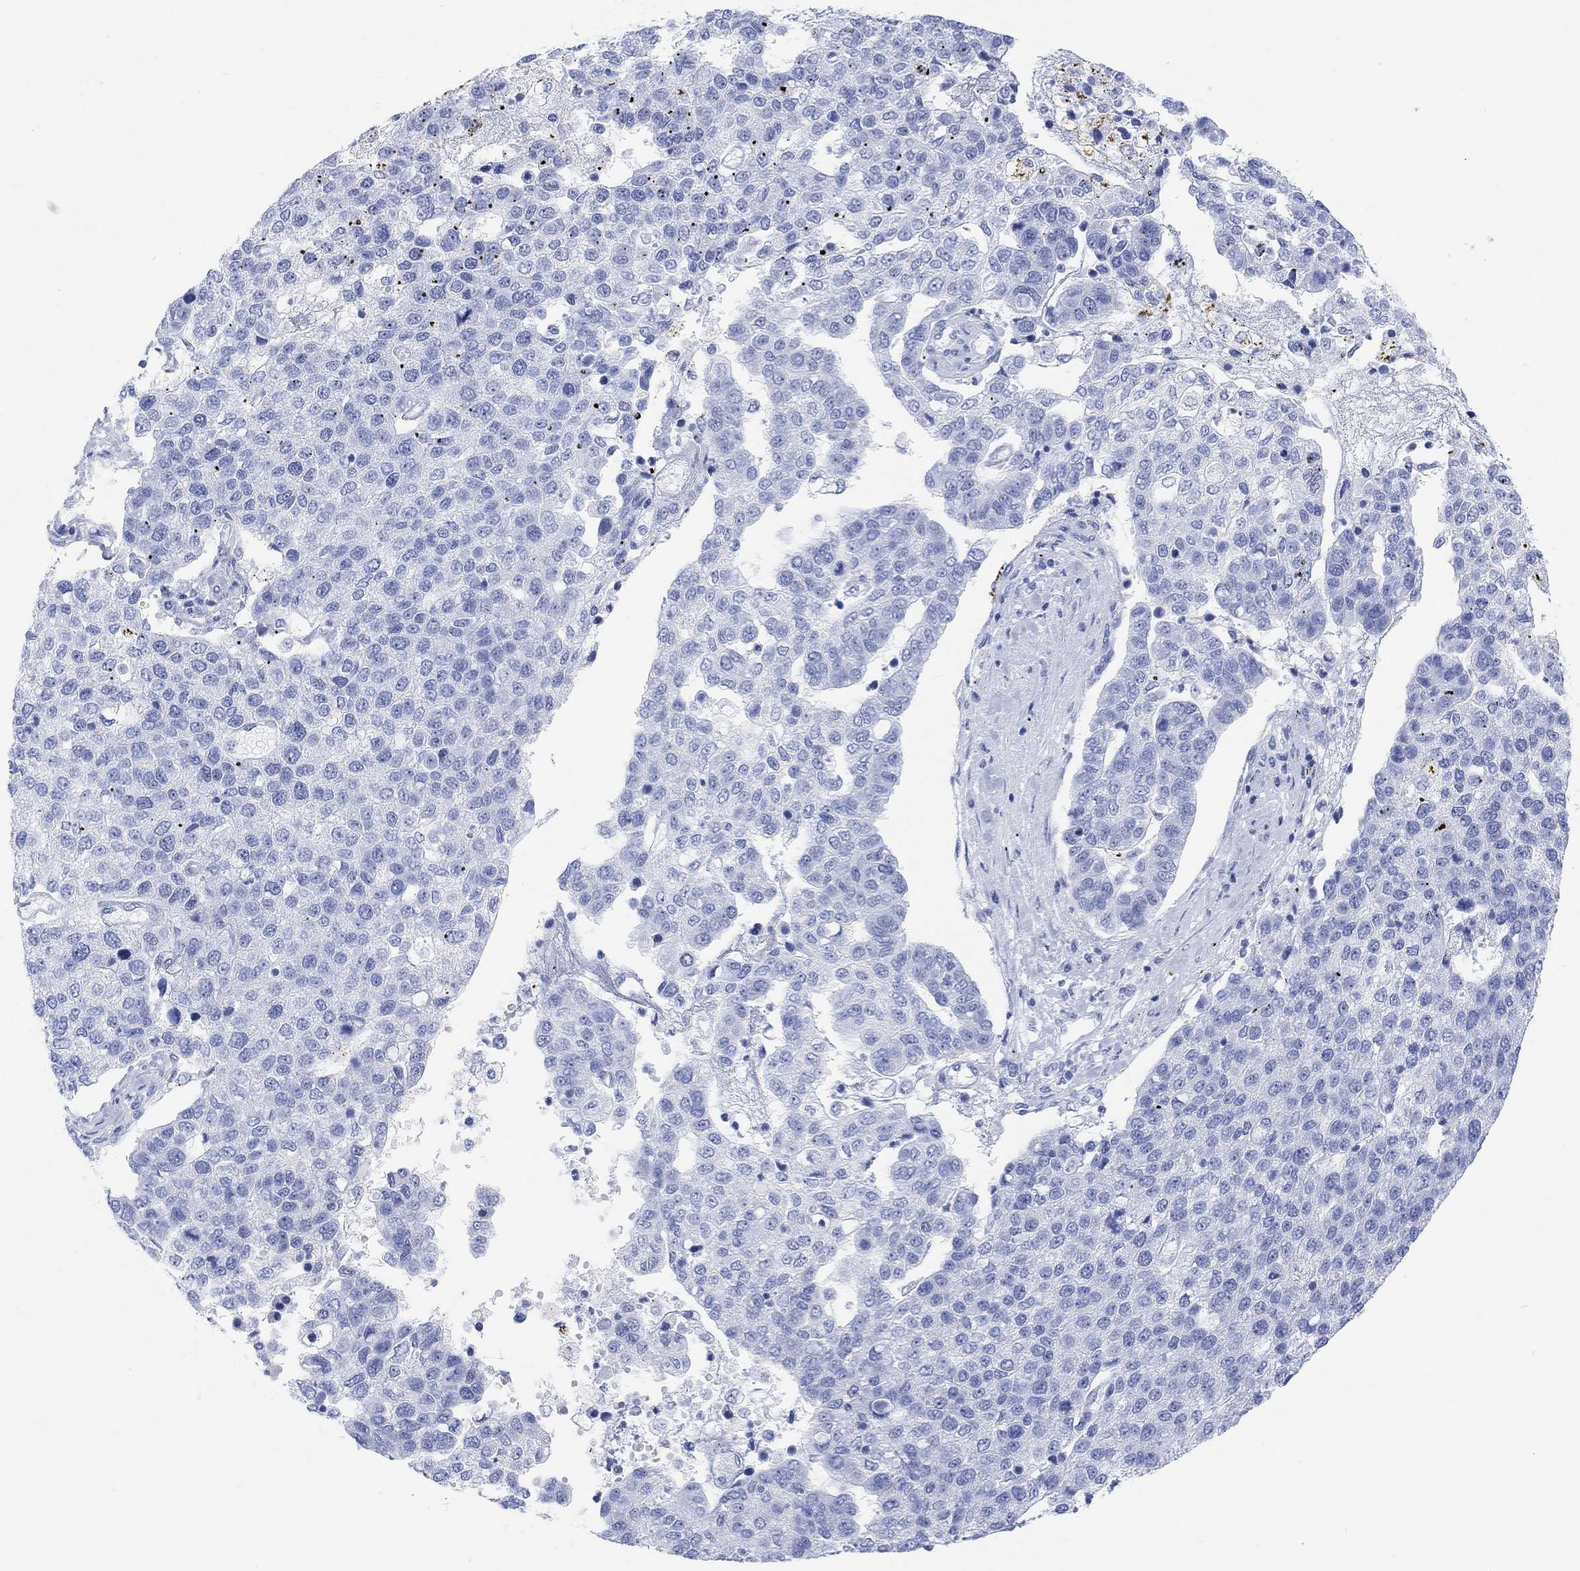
{"staining": {"intensity": "negative", "quantity": "none", "location": "none"}, "tissue": "pancreatic cancer", "cell_type": "Tumor cells", "image_type": "cancer", "snomed": [{"axis": "morphology", "description": "Adenocarcinoma, NOS"}, {"axis": "topography", "description": "Pancreas"}], "caption": "DAB (3,3'-diaminobenzidine) immunohistochemical staining of human pancreatic cancer (adenocarcinoma) shows no significant expression in tumor cells.", "gene": "XIRP2", "patient": {"sex": "female", "age": 61}}